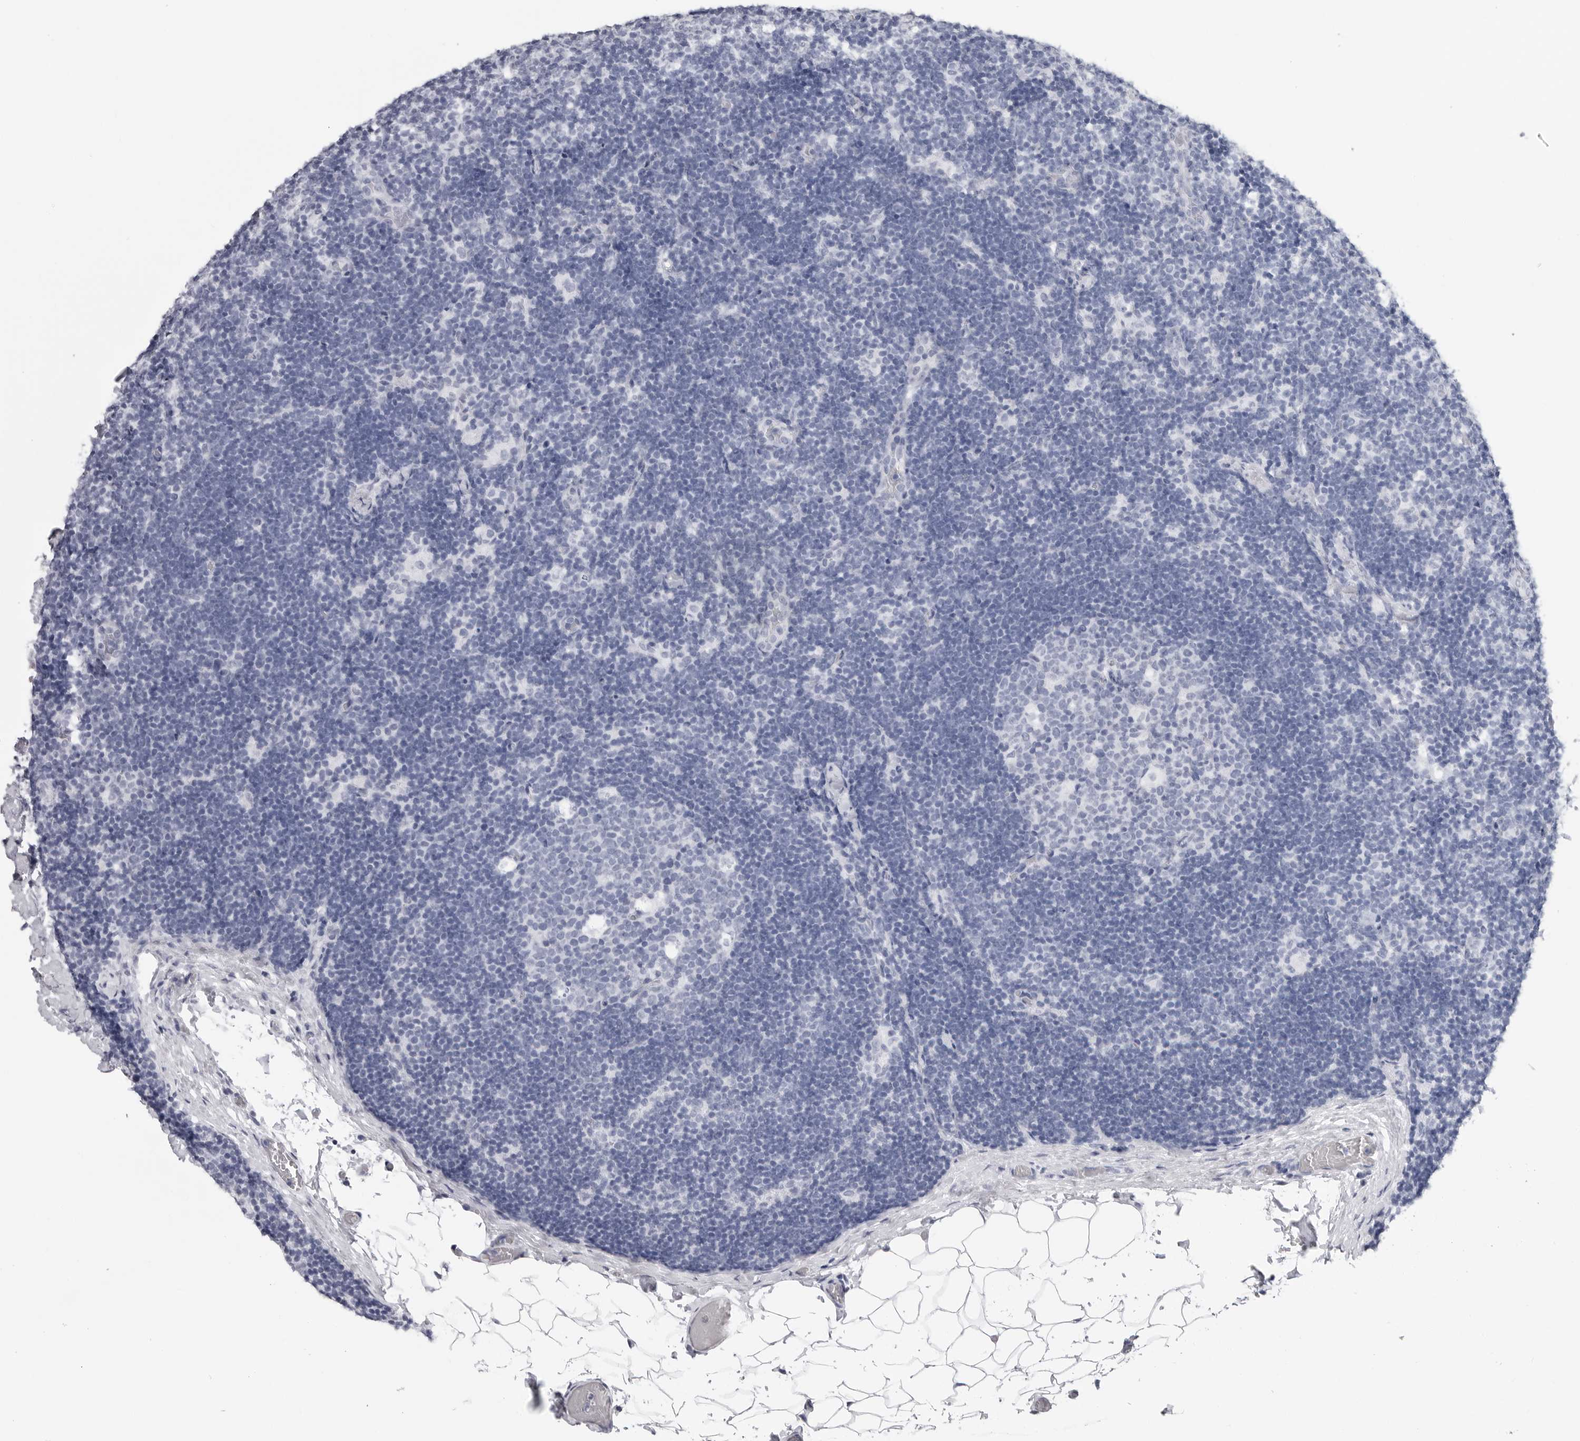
{"staining": {"intensity": "negative", "quantity": "none", "location": "none"}, "tissue": "lymph node", "cell_type": "Germinal center cells", "image_type": "normal", "snomed": [{"axis": "morphology", "description": "Normal tissue, NOS"}, {"axis": "topography", "description": "Lymph node"}], "caption": "Histopathology image shows no significant protein expression in germinal center cells of normal lymph node. Brightfield microscopy of immunohistochemistry (IHC) stained with DAB (3,3'-diaminobenzidine) (brown) and hematoxylin (blue), captured at high magnification.", "gene": "CSH1", "patient": {"sex": "female", "age": 22}}